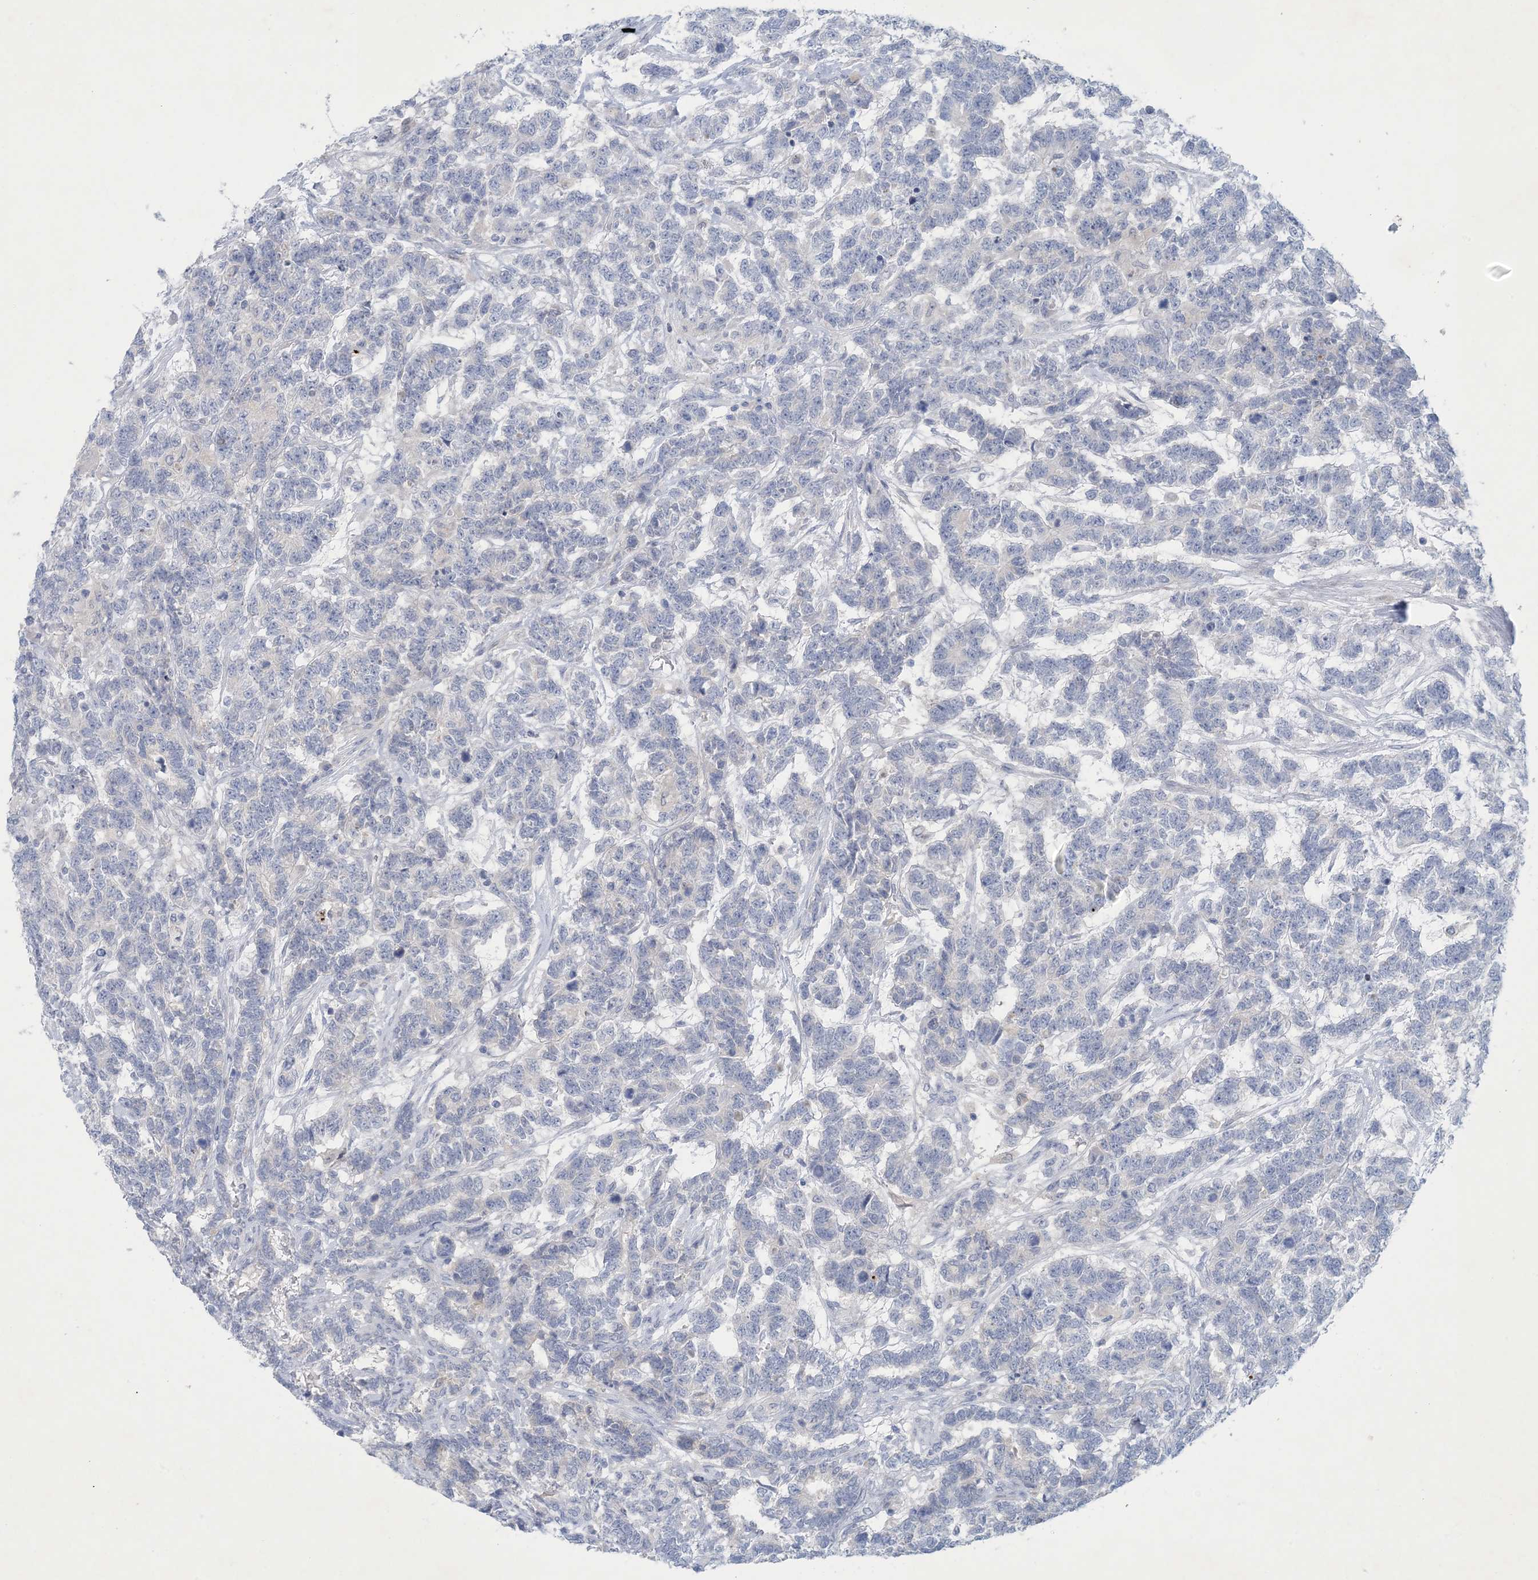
{"staining": {"intensity": "negative", "quantity": "none", "location": "none"}, "tissue": "testis cancer", "cell_type": "Tumor cells", "image_type": "cancer", "snomed": [{"axis": "morphology", "description": "Carcinoma, Embryonal, NOS"}, {"axis": "topography", "description": "Testis"}], "caption": "Micrograph shows no protein positivity in tumor cells of embryonal carcinoma (testis) tissue.", "gene": "GABRG1", "patient": {"sex": "male", "age": 26}}